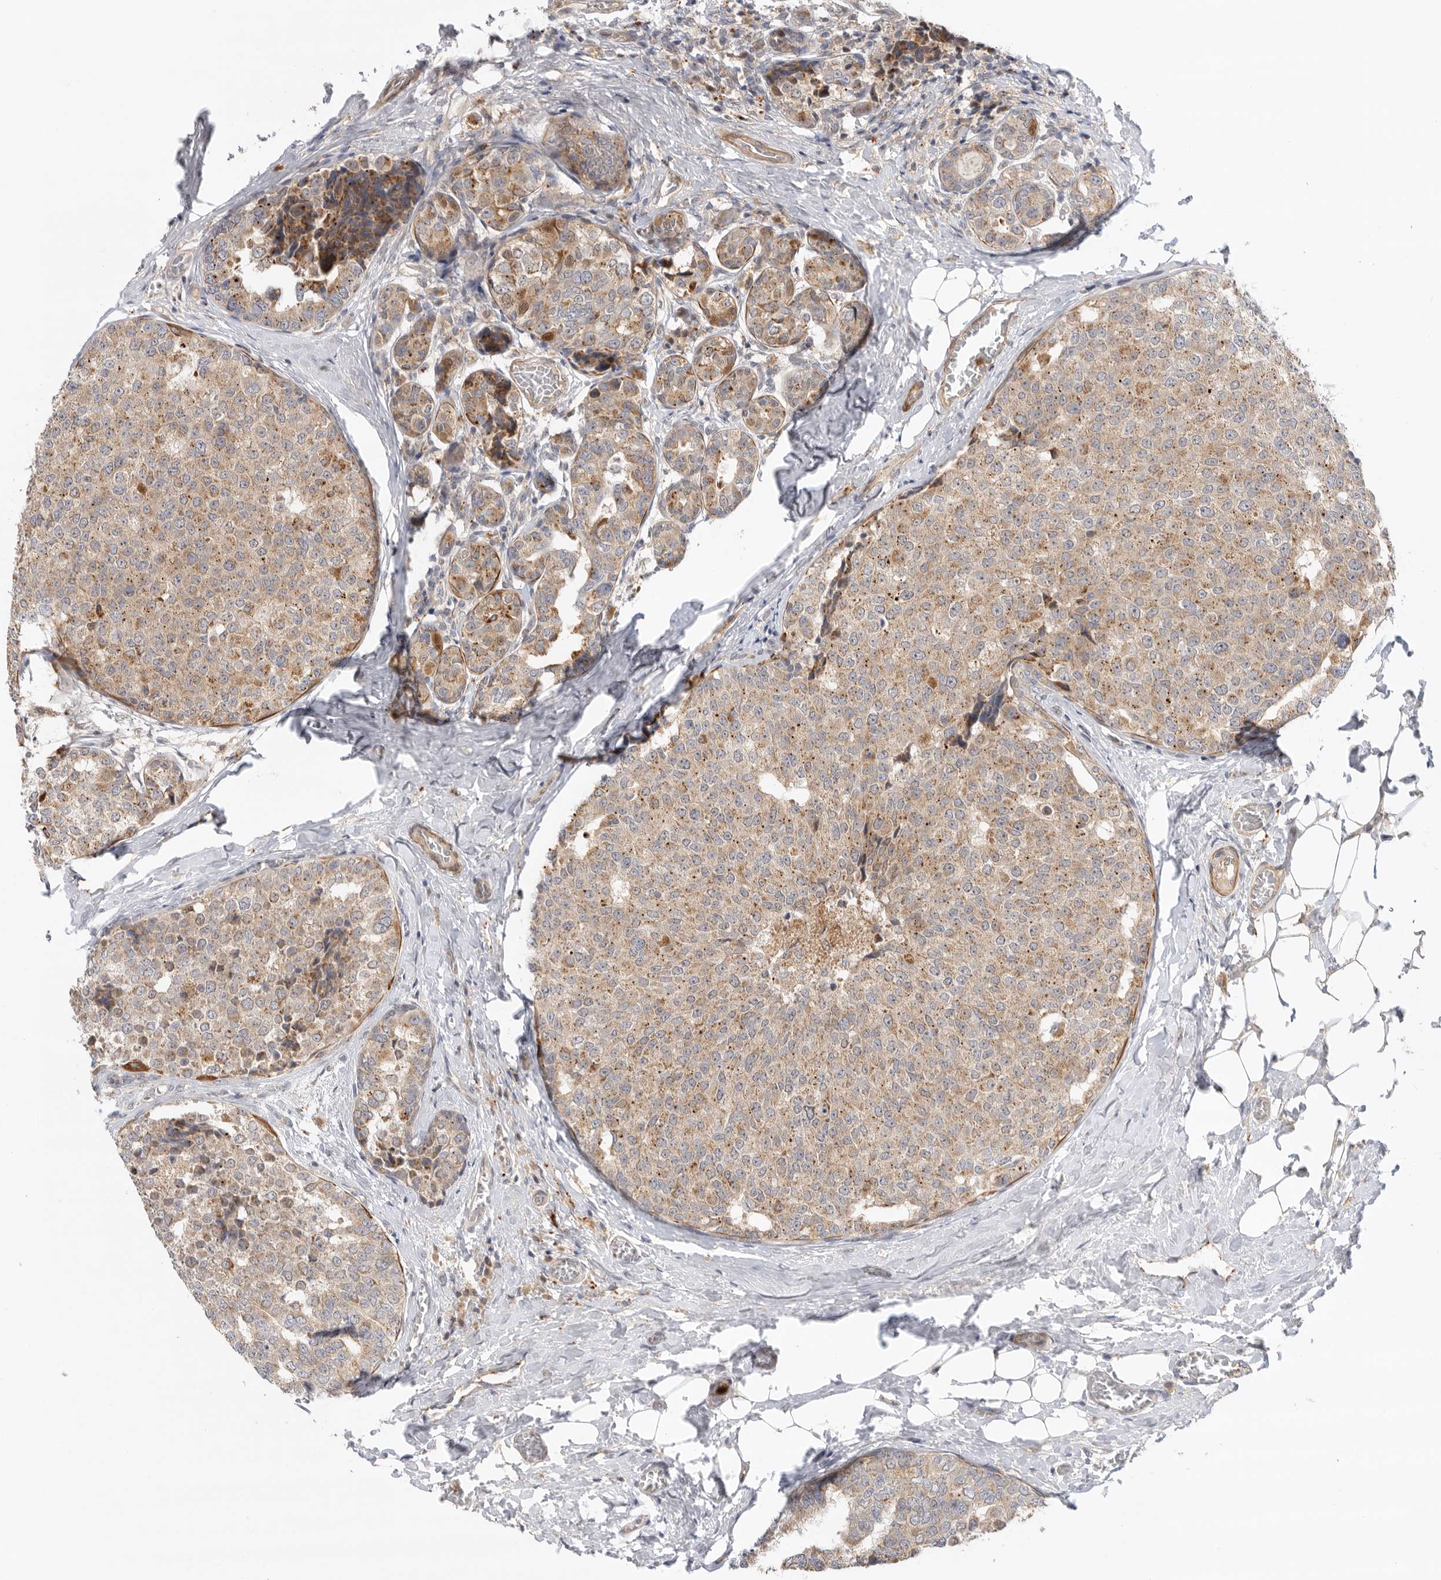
{"staining": {"intensity": "moderate", "quantity": ">75%", "location": "cytoplasmic/membranous"}, "tissue": "breast cancer", "cell_type": "Tumor cells", "image_type": "cancer", "snomed": [{"axis": "morphology", "description": "Normal tissue, NOS"}, {"axis": "morphology", "description": "Duct carcinoma"}, {"axis": "topography", "description": "Breast"}], "caption": "Invasive ductal carcinoma (breast) stained for a protein exhibits moderate cytoplasmic/membranous positivity in tumor cells. The staining was performed using DAB (3,3'-diaminobenzidine) to visualize the protein expression in brown, while the nuclei were stained in blue with hematoxylin (Magnification: 20x).", "gene": "GNE", "patient": {"sex": "female", "age": 43}}